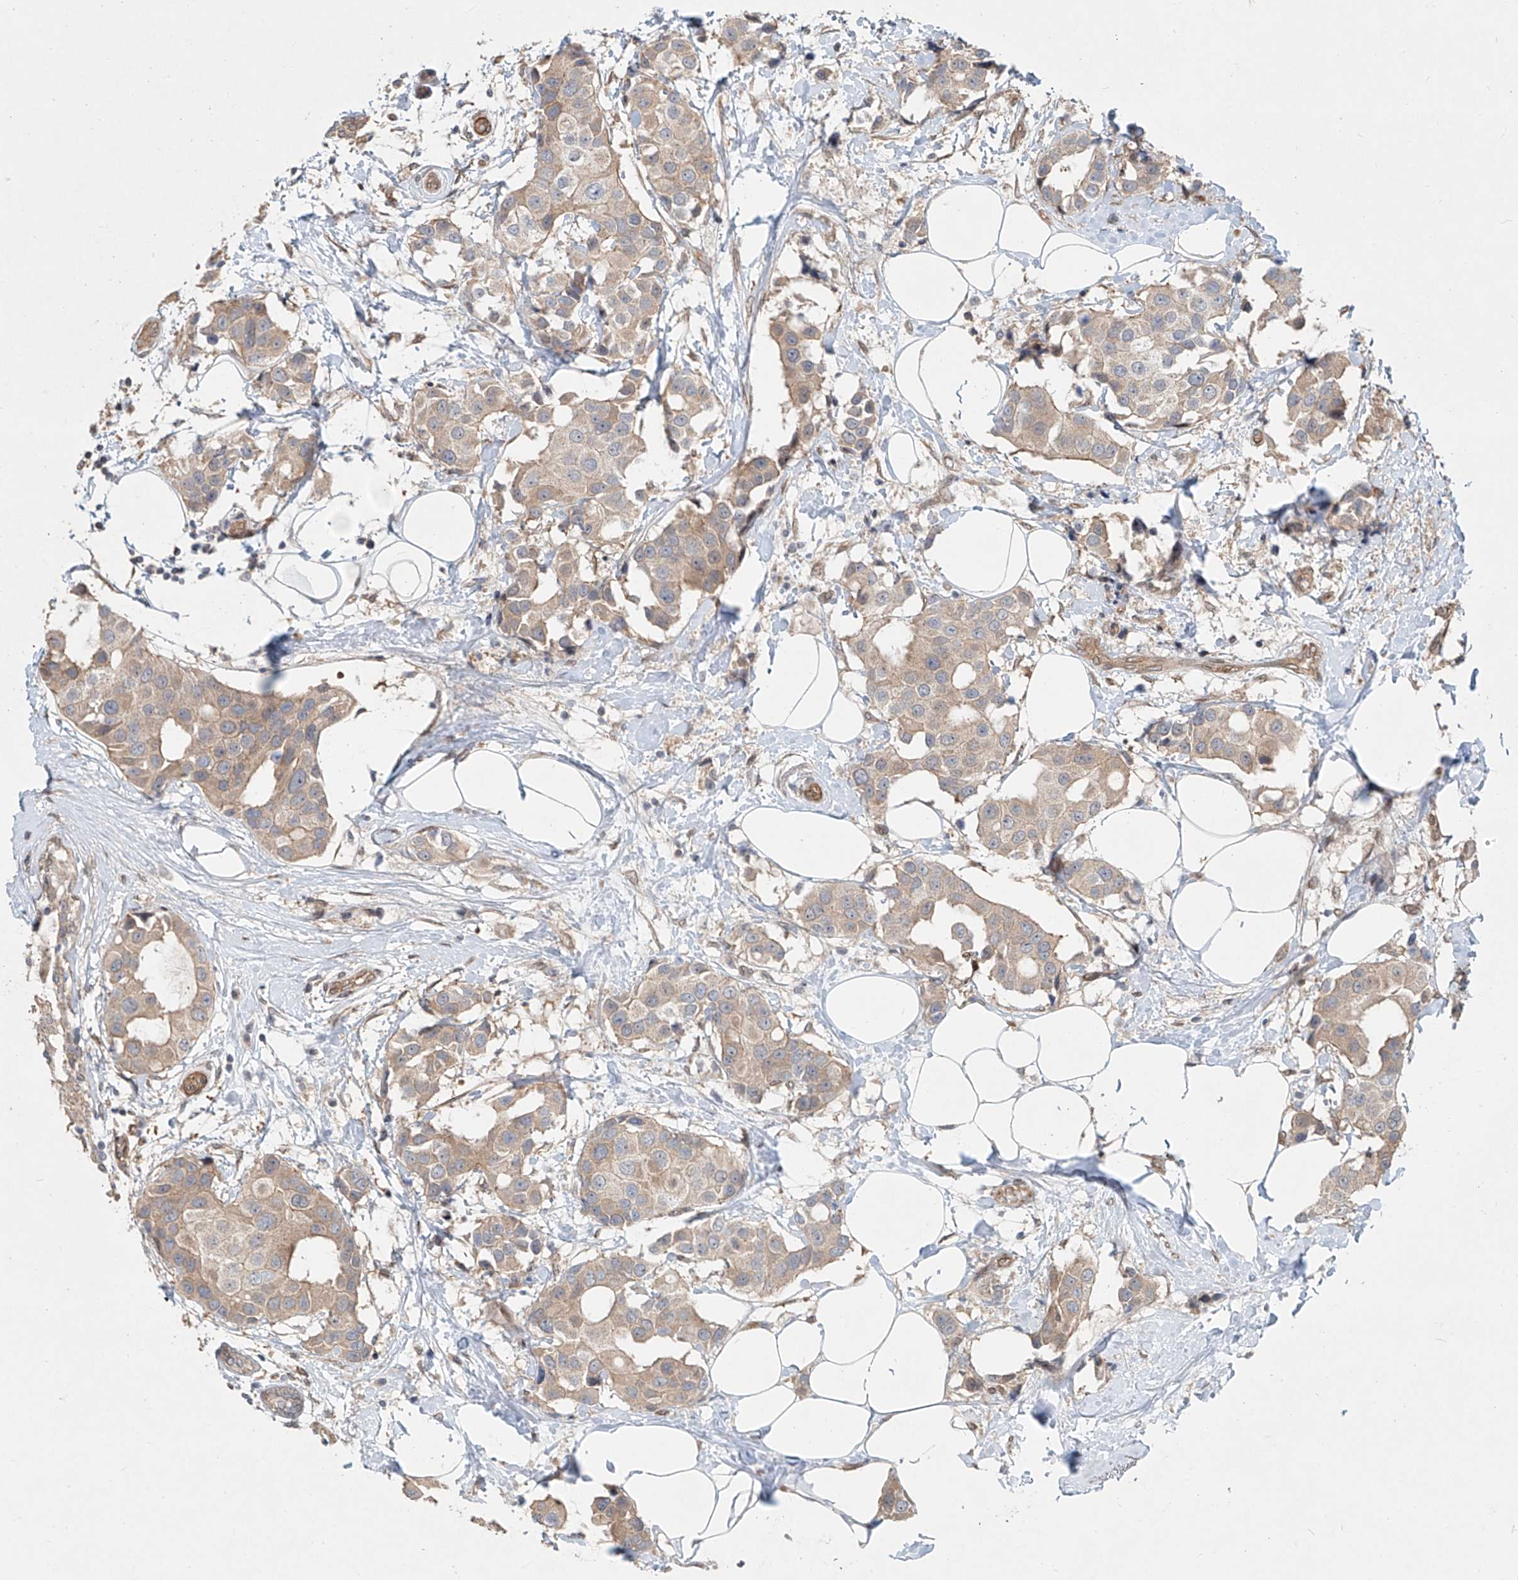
{"staining": {"intensity": "weak", "quantity": ">75%", "location": "cytoplasmic/membranous"}, "tissue": "breast cancer", "cell_type": "Tumor cells", "image_type": "cancer", "snomed": [{"axis": "morphology", "description": "Normal tissue, NOS"}, {"axis": "morphology", "description": "Duct carcinoma"}, {"axis": "topography", "description": "Breast"}], "caption": "A micrograph of breast invasive ductal carcinoma stained for a protein exhibits weak cytoplasmic/membranous brown staining in tumor cells.", "gene": "SASH1", "patient": {"sex": "female", "age": 39}}